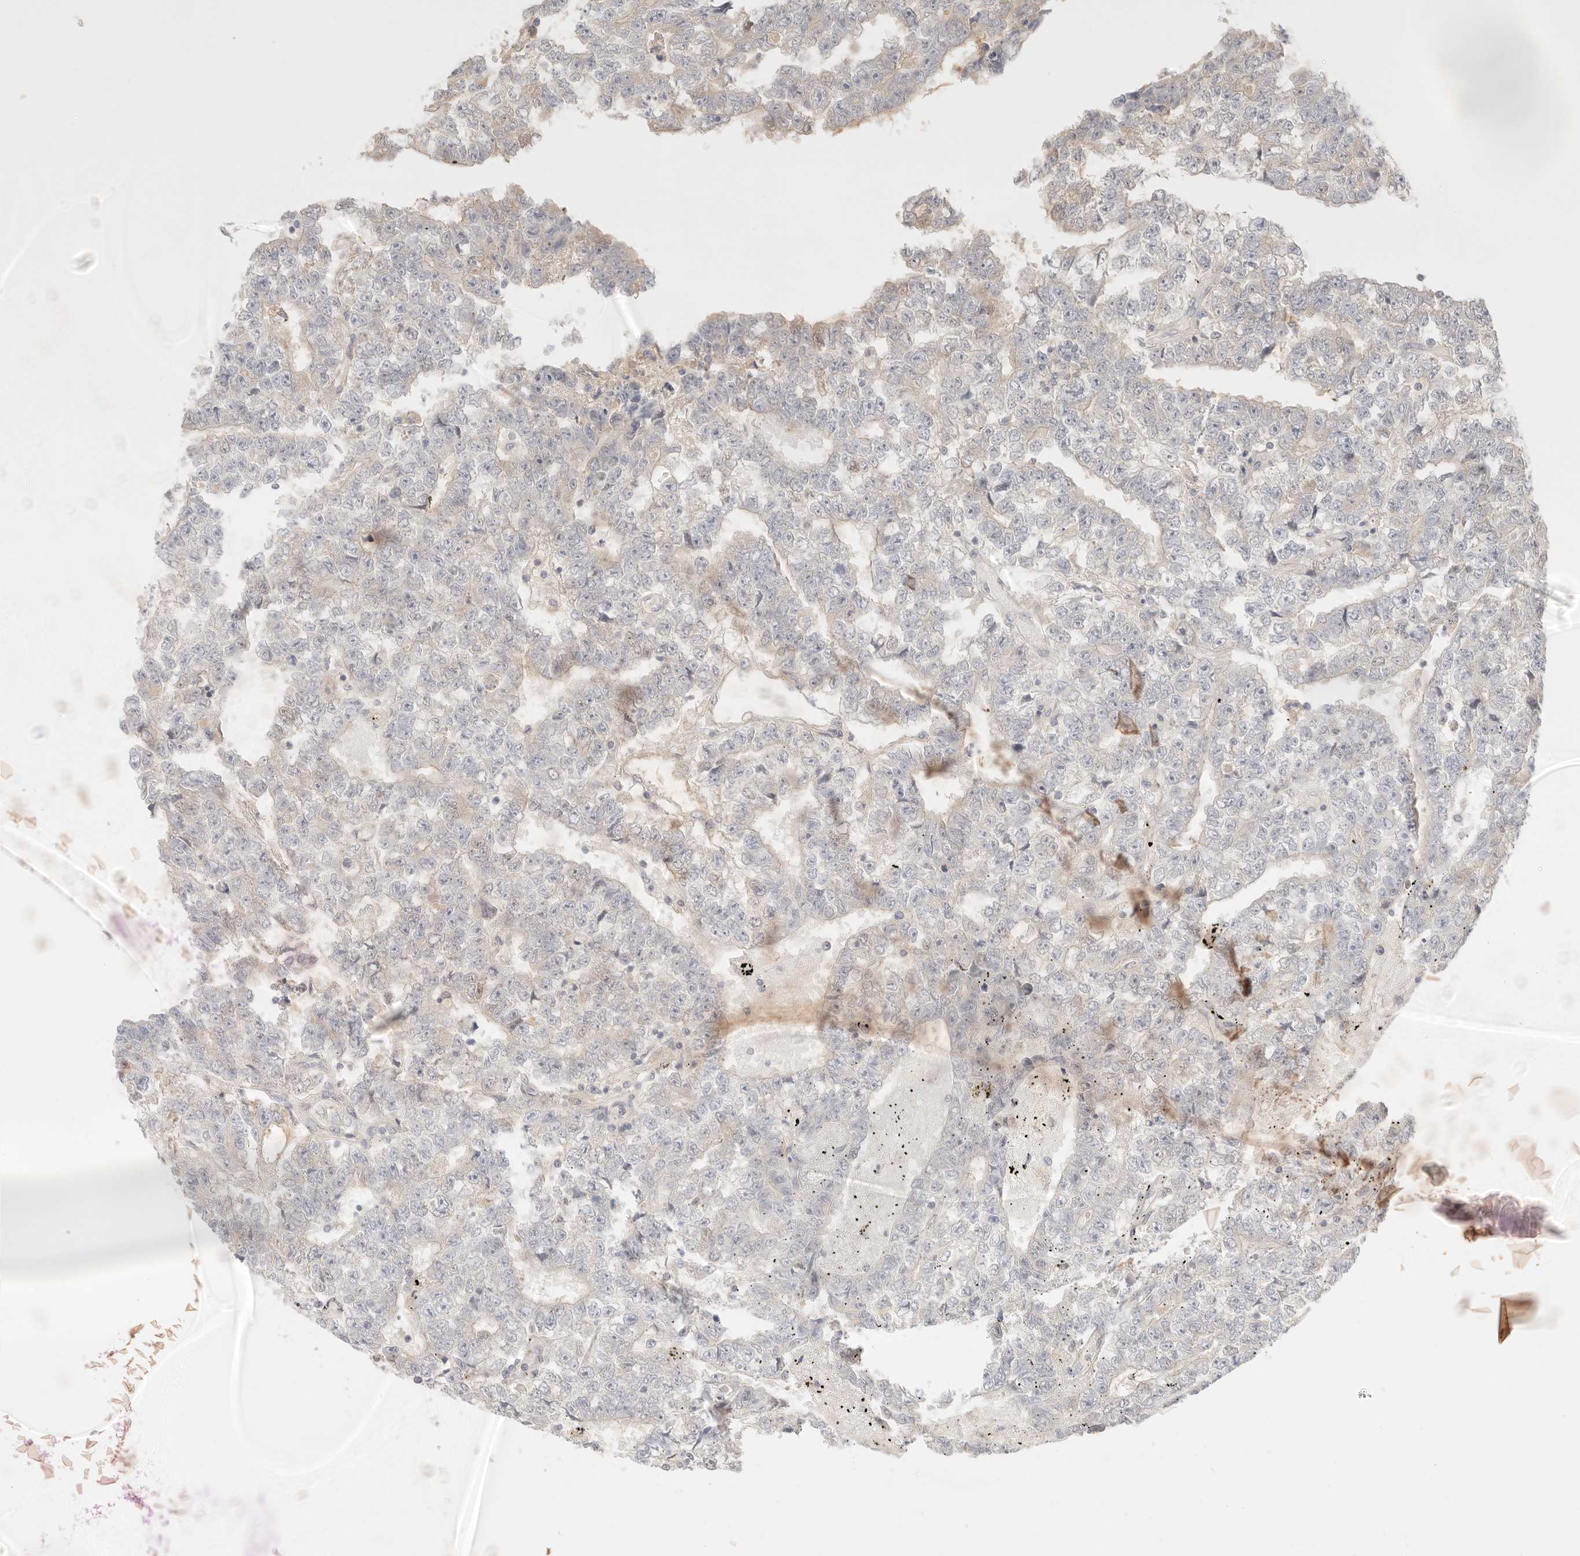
{"staining": {"intensity": "weak", "quantity": "<25%", "location": "cytoplasmic/membranous"}, "tissue": "testis cancer", "cell_type": "Tumor cells", "image_type": "cancer", "snomed": [{"axis": "morphology", "description": "Carcinoma, Embryonal, NOS"}, {"axis": "topography", "description": "Testis"}], "caption": "Testis embryonal carcinoma was stained to show a protein in brown. There is no significant expression in tumor cells.", "gene": "SPHK1", "patient": {"sex": "male", "age": 25}}